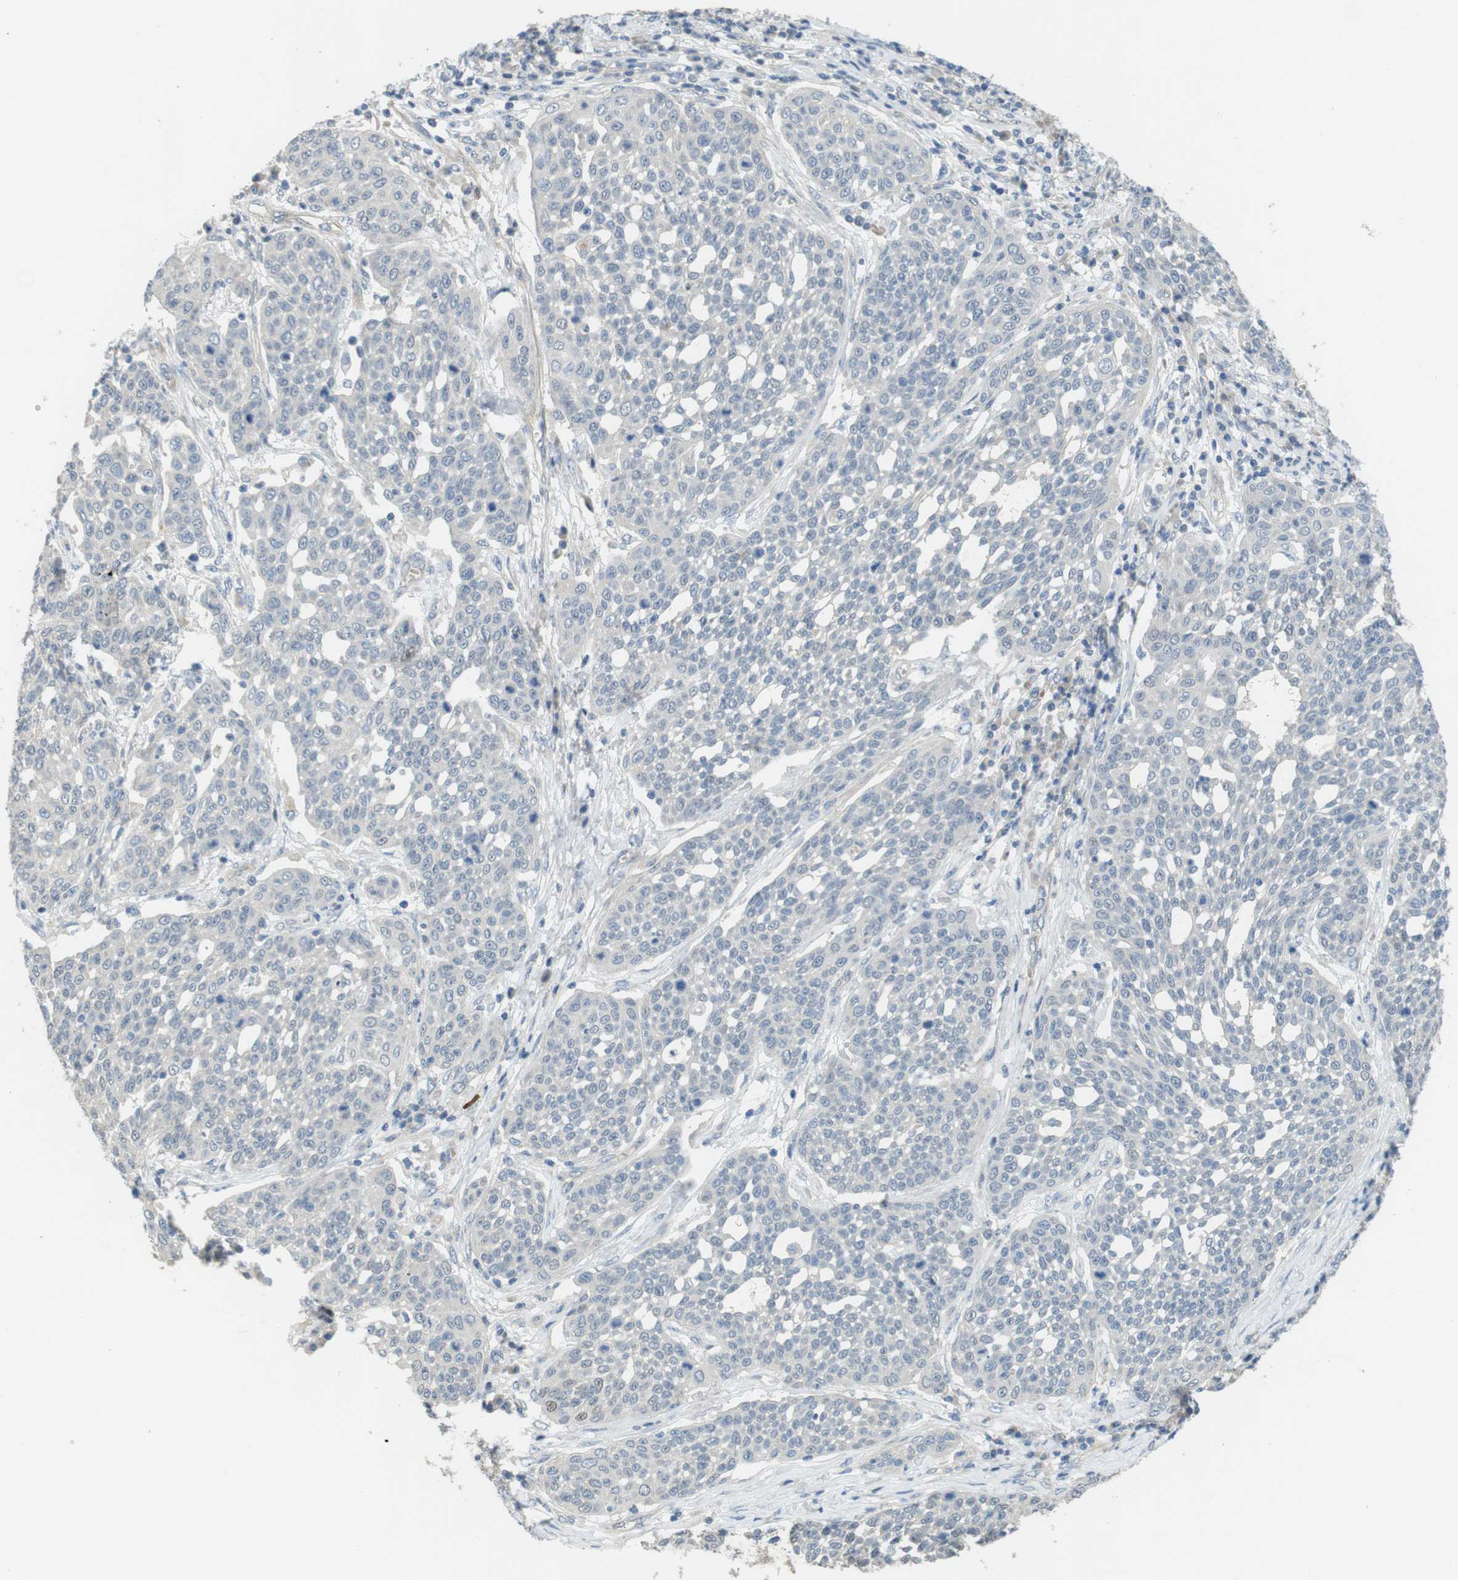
{"staining": {"intensity": "negative", "quantity": "none", "location": "none"}, "tissue": "cervical cancer", "cell_type": "Tumor cells", "image_type": "cancer", "snomed": [{"axis": "morphology", "description": "Squamous cell carcinoma, NOS"}, {"axis": "topography", "description": "Cervix"}], "caption": "An immunohistochemistry image of squamous cell carcinoma (cervical) is shown. There is no staining in tumor cells of squamous cell carcinoma (cervical).", "gene": "ABHD15", "patient": {"sex": "female", "age": 34}}